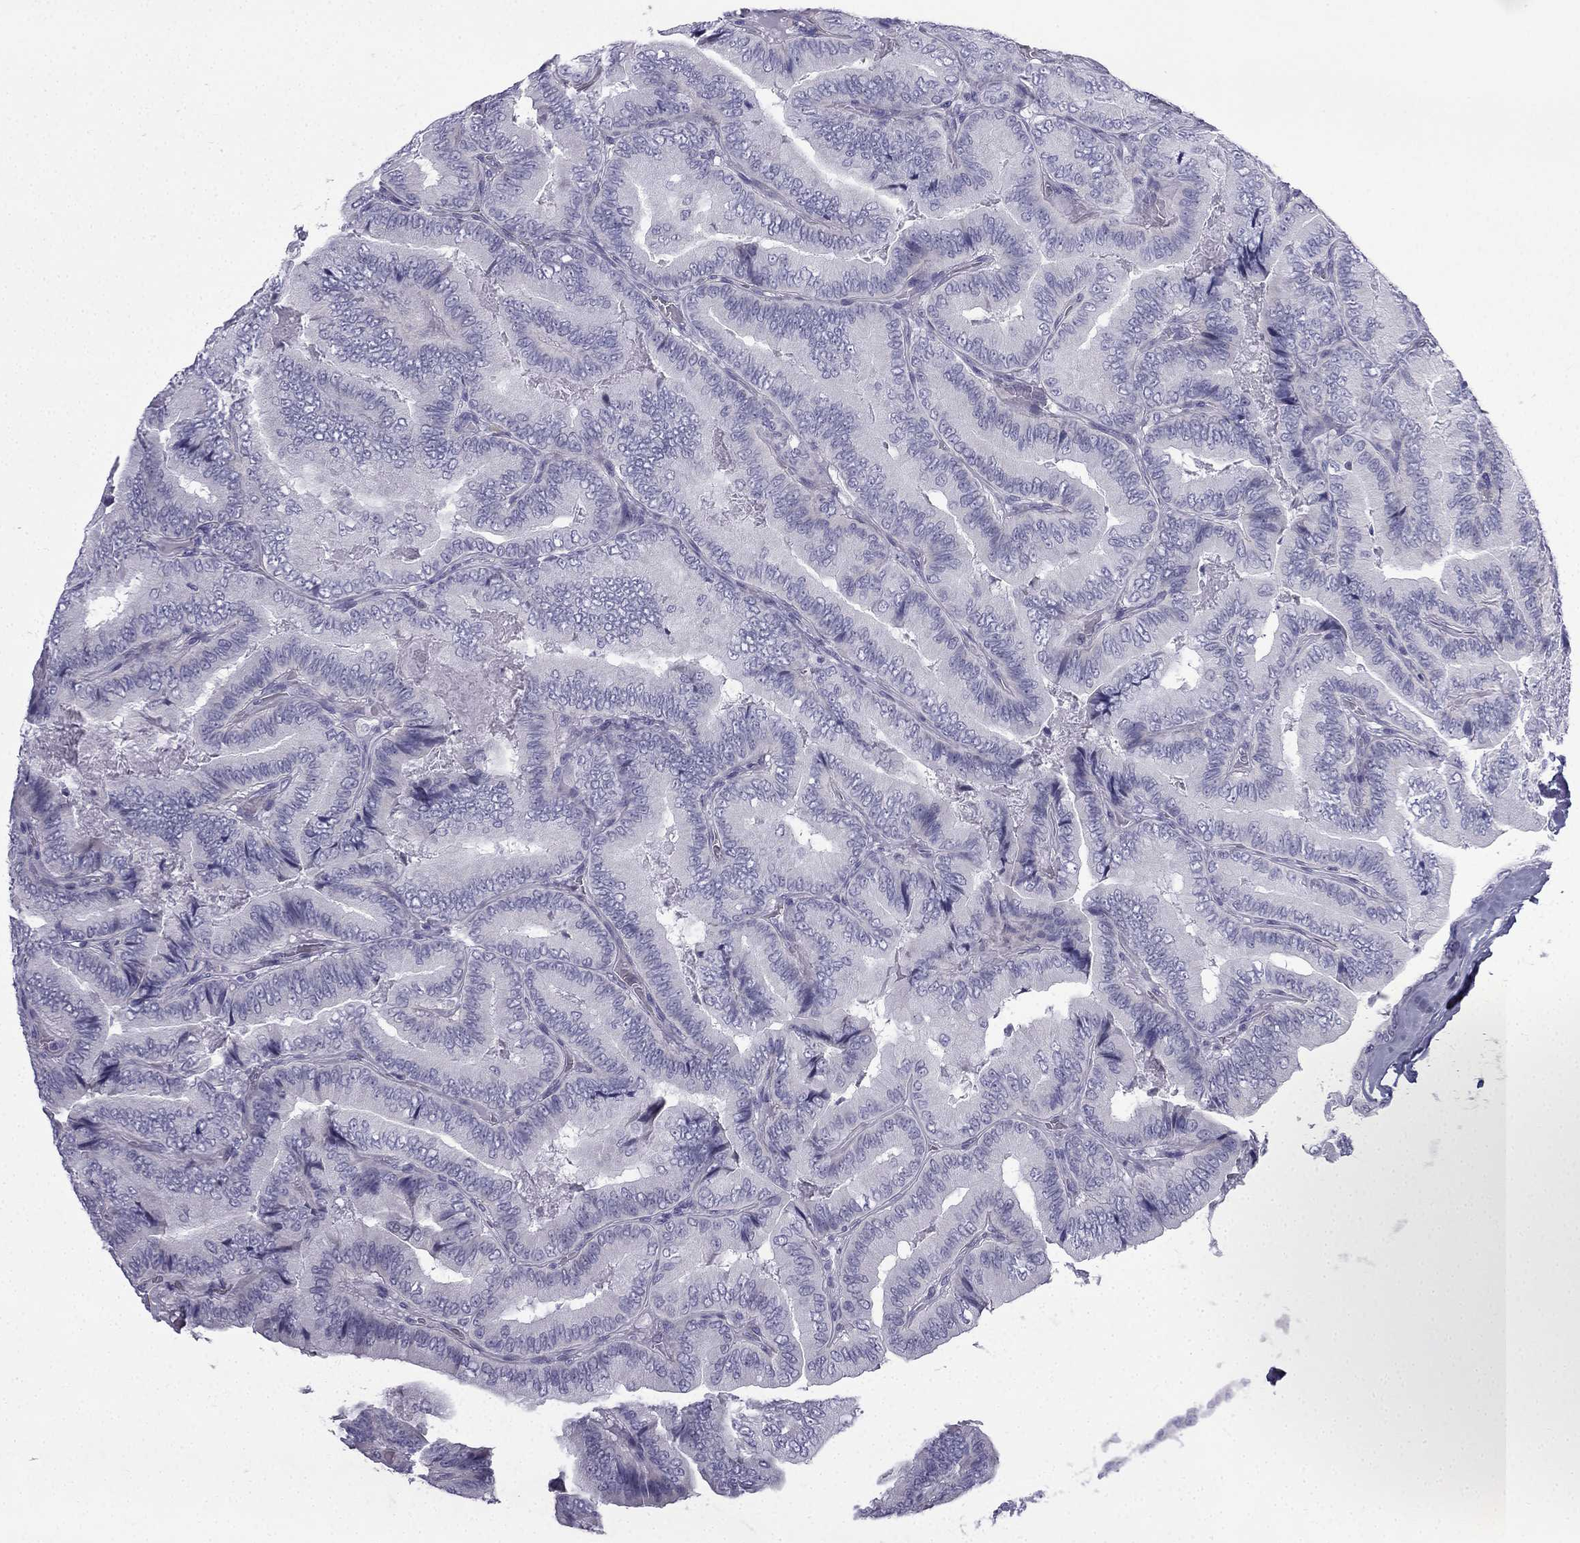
{"staining": {"intensity": "negative", "quantity": "none", "location": "none"}, "tissue": "thyroid cancer", "cell_type": "Tumor cells", "image_type": "cancer", "snomed": [{"axis": "morphology", "description": "Papillary adenocarcinoma, NOS"}, {"axis": "topography", "description": "Thyroid gland"}], "caption": "The histopathology image shows no staining of tumor cells in papillary adenocarcinoma (thyroid).", "gene": "CFAP53", "patient": {"sex": "male", "age": 61}}